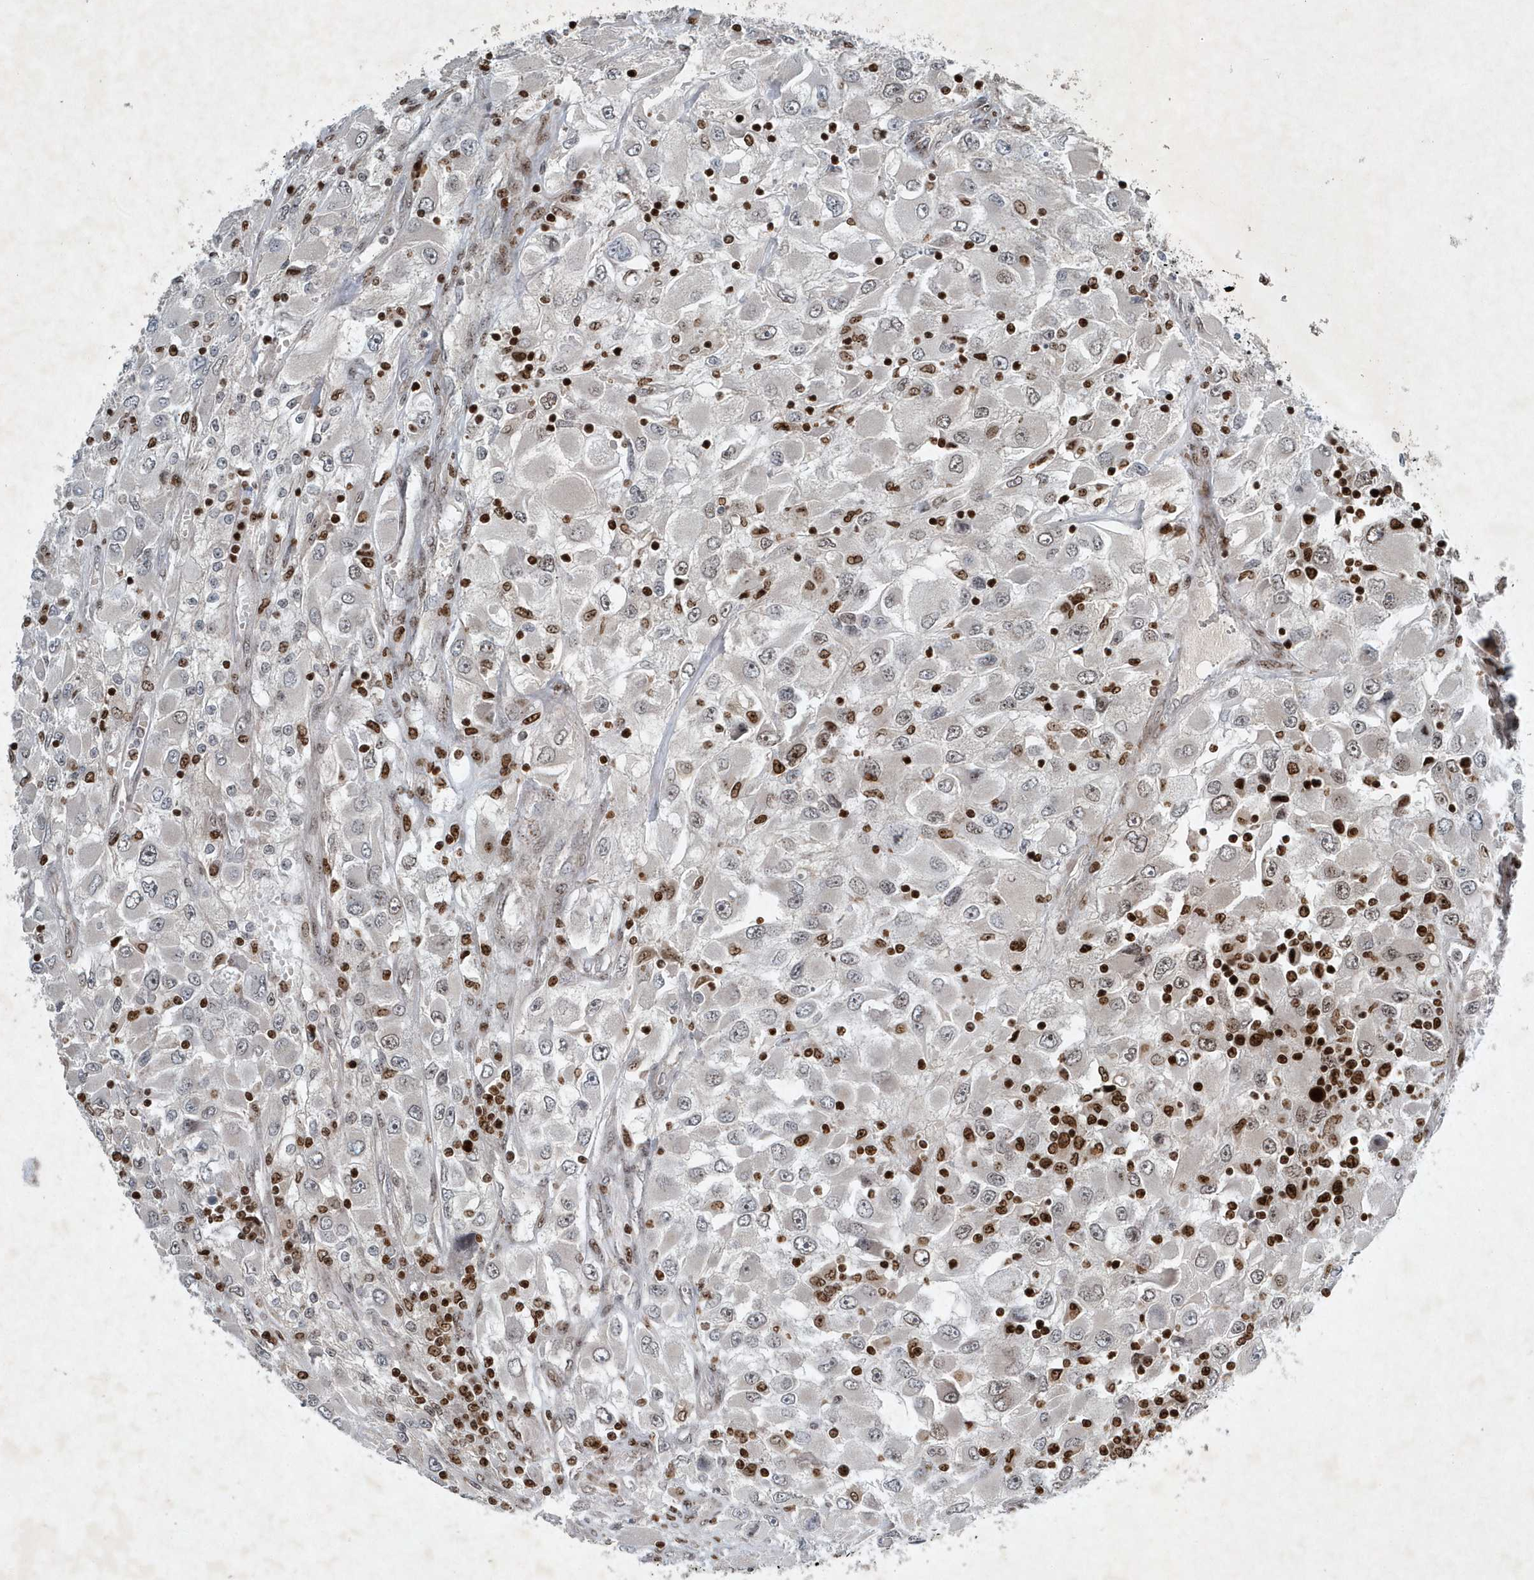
{"staining": {"intensity": "negative", "quantity": "none", "location": "none"}, "tissue": "renal cancer", "cell_type": "Tumor cells", "image_type": "cancer", "snomed": [{"axis": "morphology", "description": "Adenocarcinoma, NOS"}, {"axis": "topography", "description": "Kidney"}], "caption": "The photomicrograph demonstrates no significant positivity in tumor cells of renal adenocarcinoma.", "gene": "QTRT2", "patient": {"sex": "female", "age": 52}}